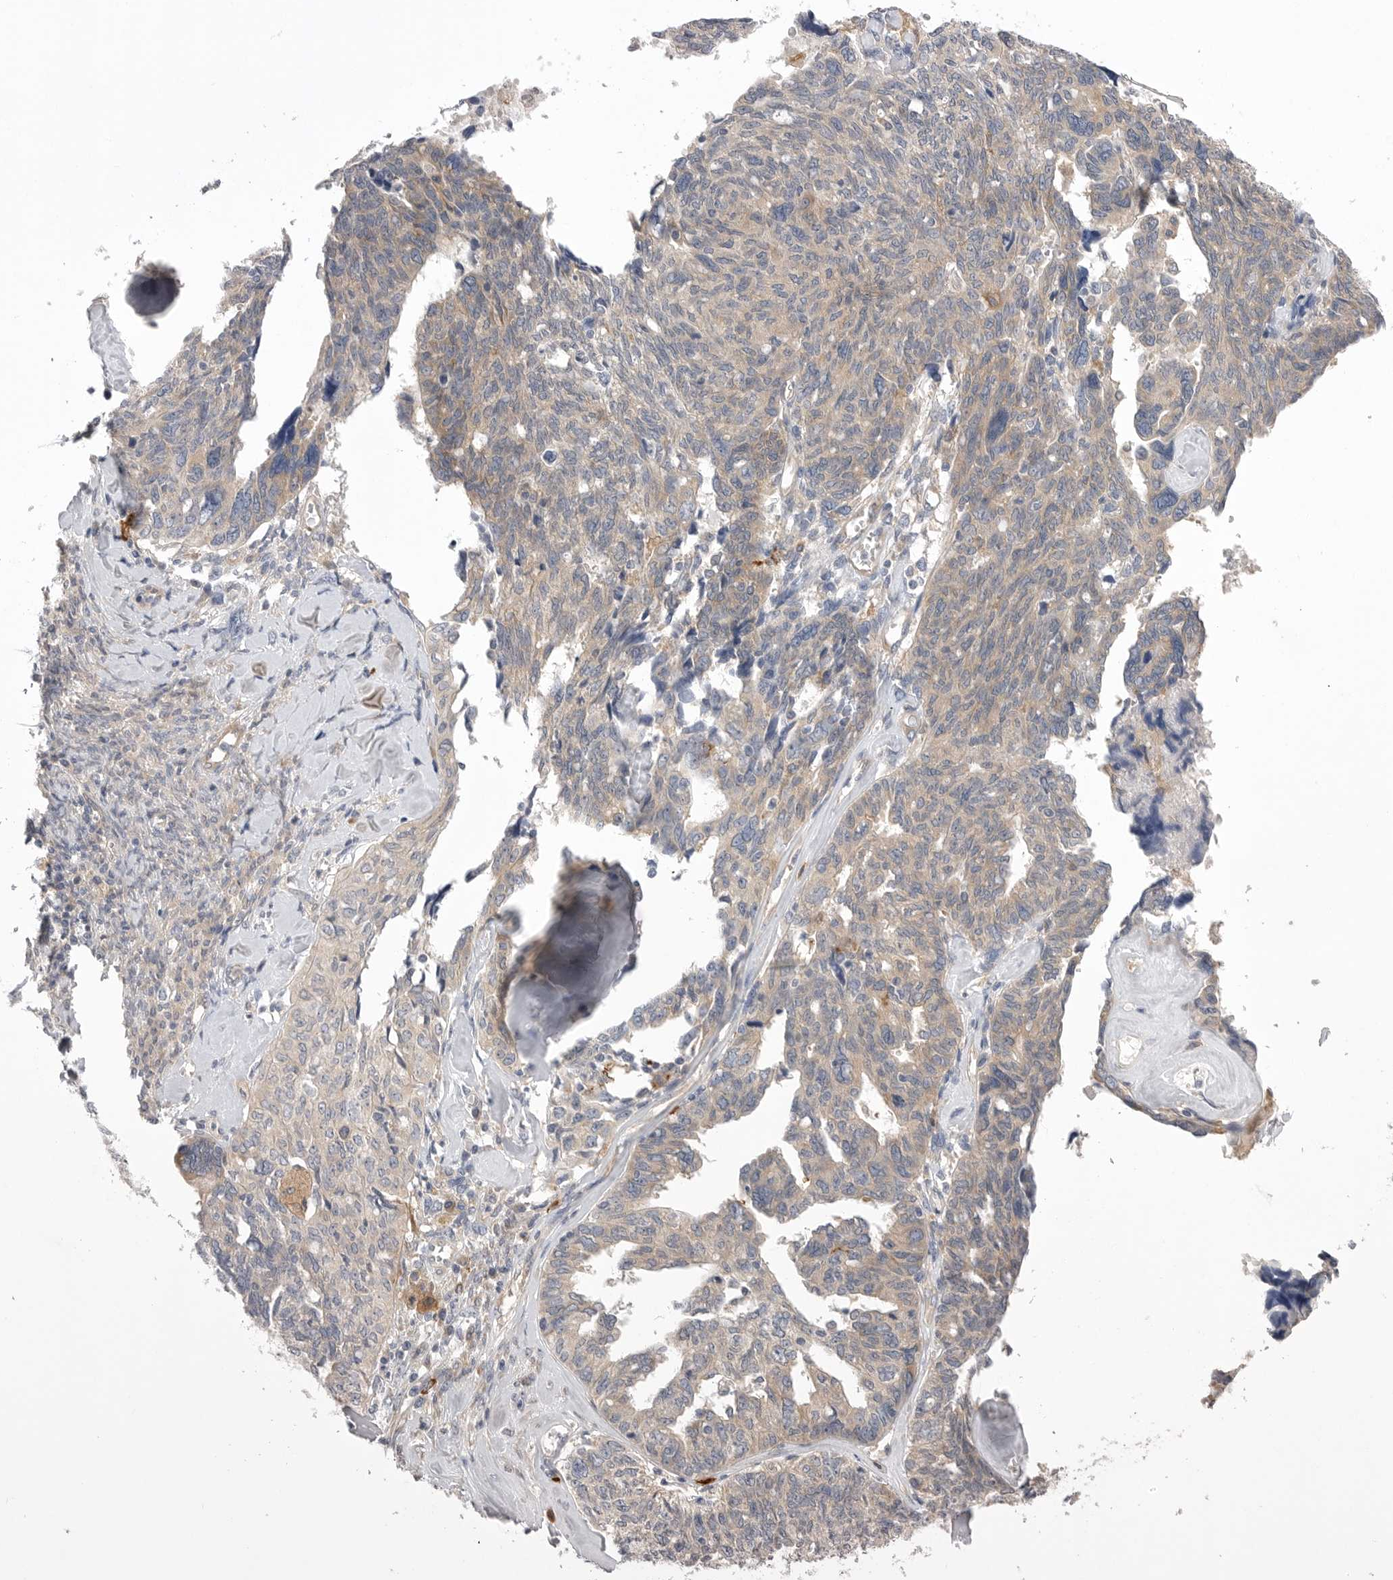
{"staining": {"intensity": "weak", "quantity": "25%-75%", "location": "cytoplasmic/membranous"}, "tissue": "ovarian cancer", "cell_type": "Tumor cells", "image_type": "cancer", "snomed": [{"axis": "morphology", "description": "Cystadenocarcinoma, serous, NOS"}, {"axis": "topography", "description": "Ovary"}], "caption": "Human ovarian cancer stained with a brown dye exhibits weak cytoplasmic/membranous positive staining in about 25%-75% of tumor cells.", "gene": "VAC14", "patient": {"sex": "female", "age": 79}}